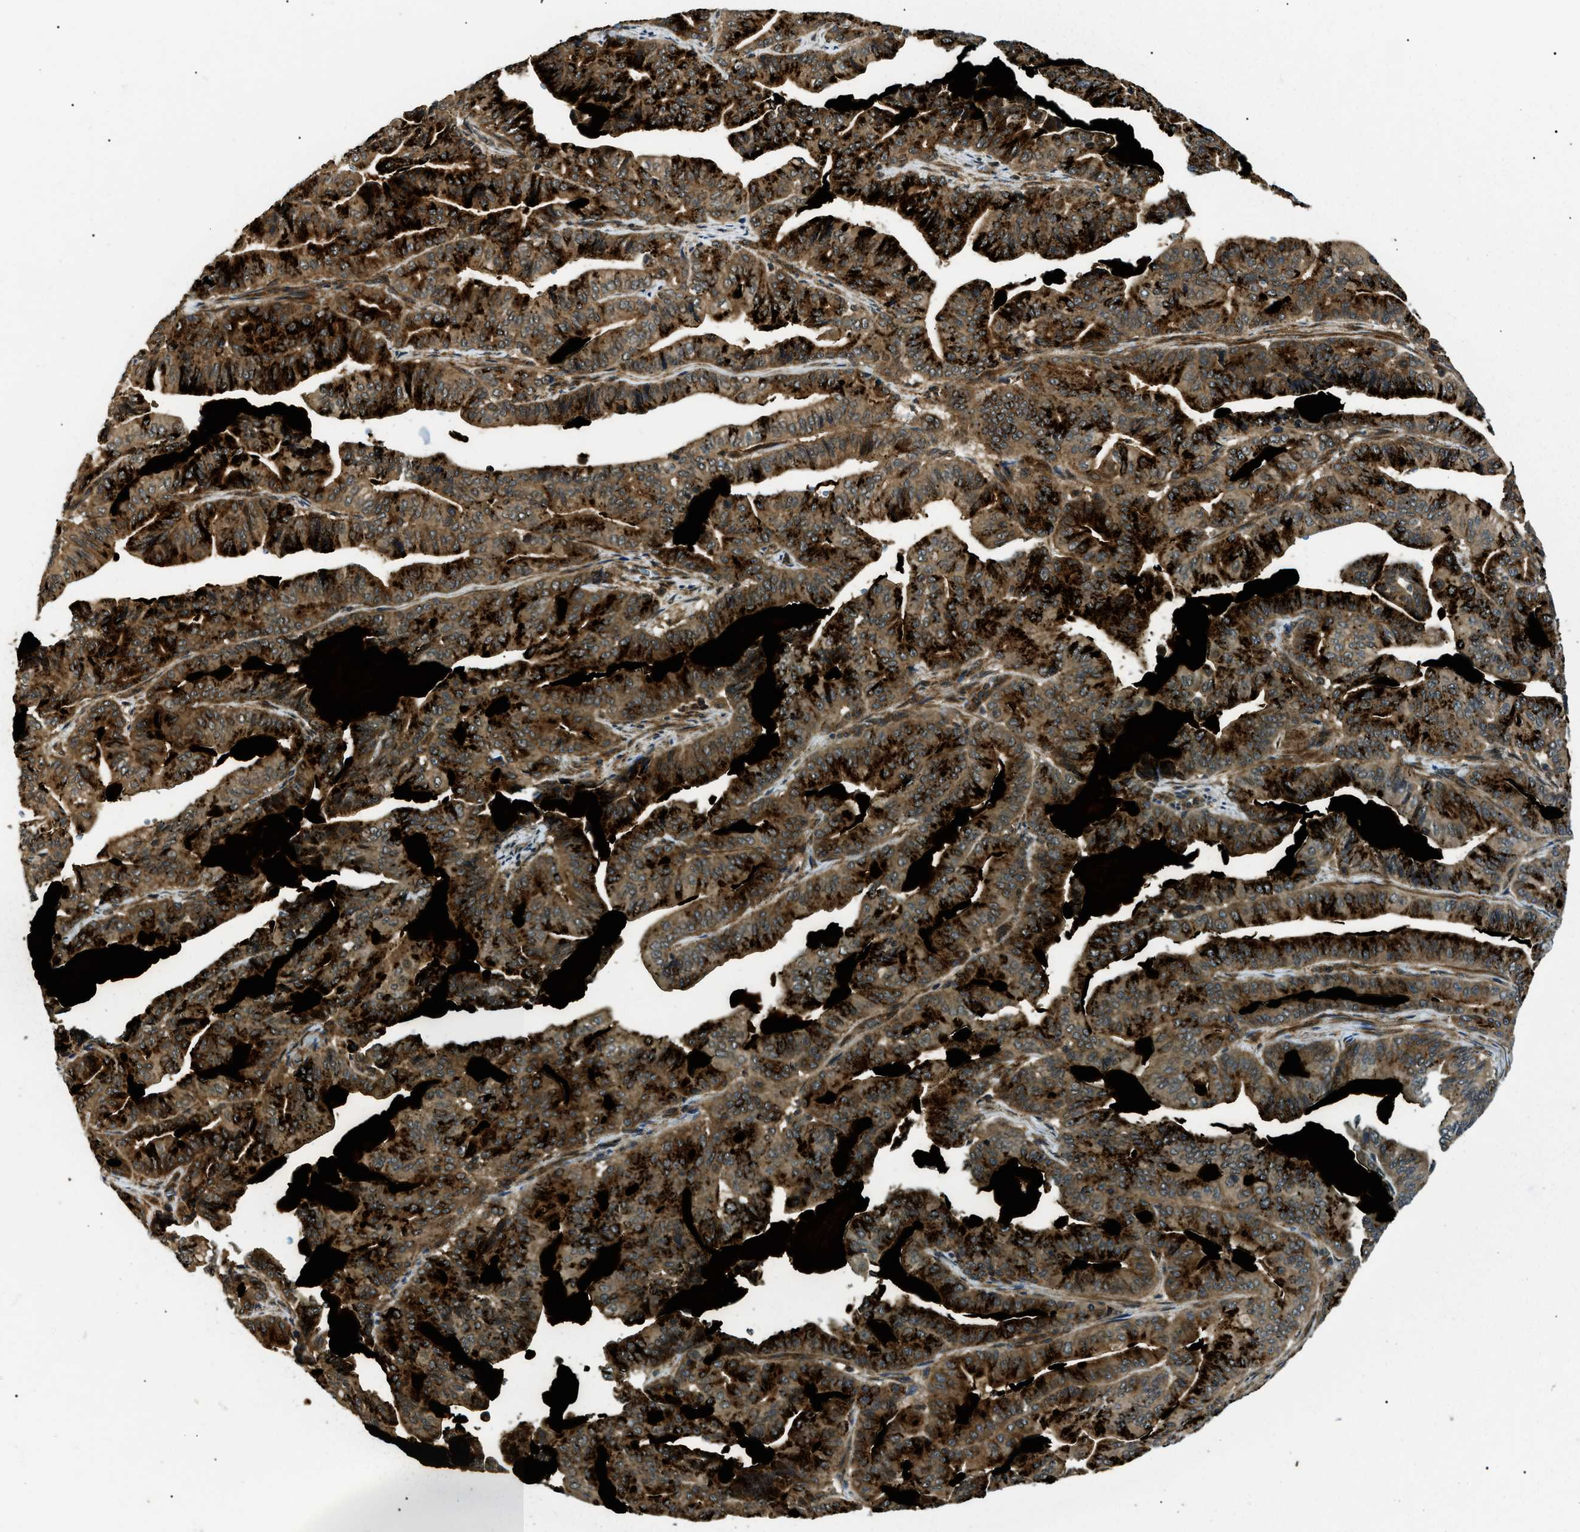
{"staining": {"intensity": "strong", "quantity": ">75%", "location": "cytoplasmic/membranous"}, "tissue": "pancreatic cancer", "cell_type": "Tumor cells", "image_type": "cancer", "snomed": [{"axis": "morphology", "description": "Adenocarcinoma, NOS"}, {"axis": "topography", "description": "Pancreas"}], "caption": "IHC of pancreatic cancer (adenocarcinoma) reveals high levels of strong cytoplasmic/membranous expression in about >75% of tumor cells. The protein of interest is shown in brown color, while the nuclei are stained blue.", "gene": "ATP6AP1", "patient": {"sex": "male", "age": 63}}